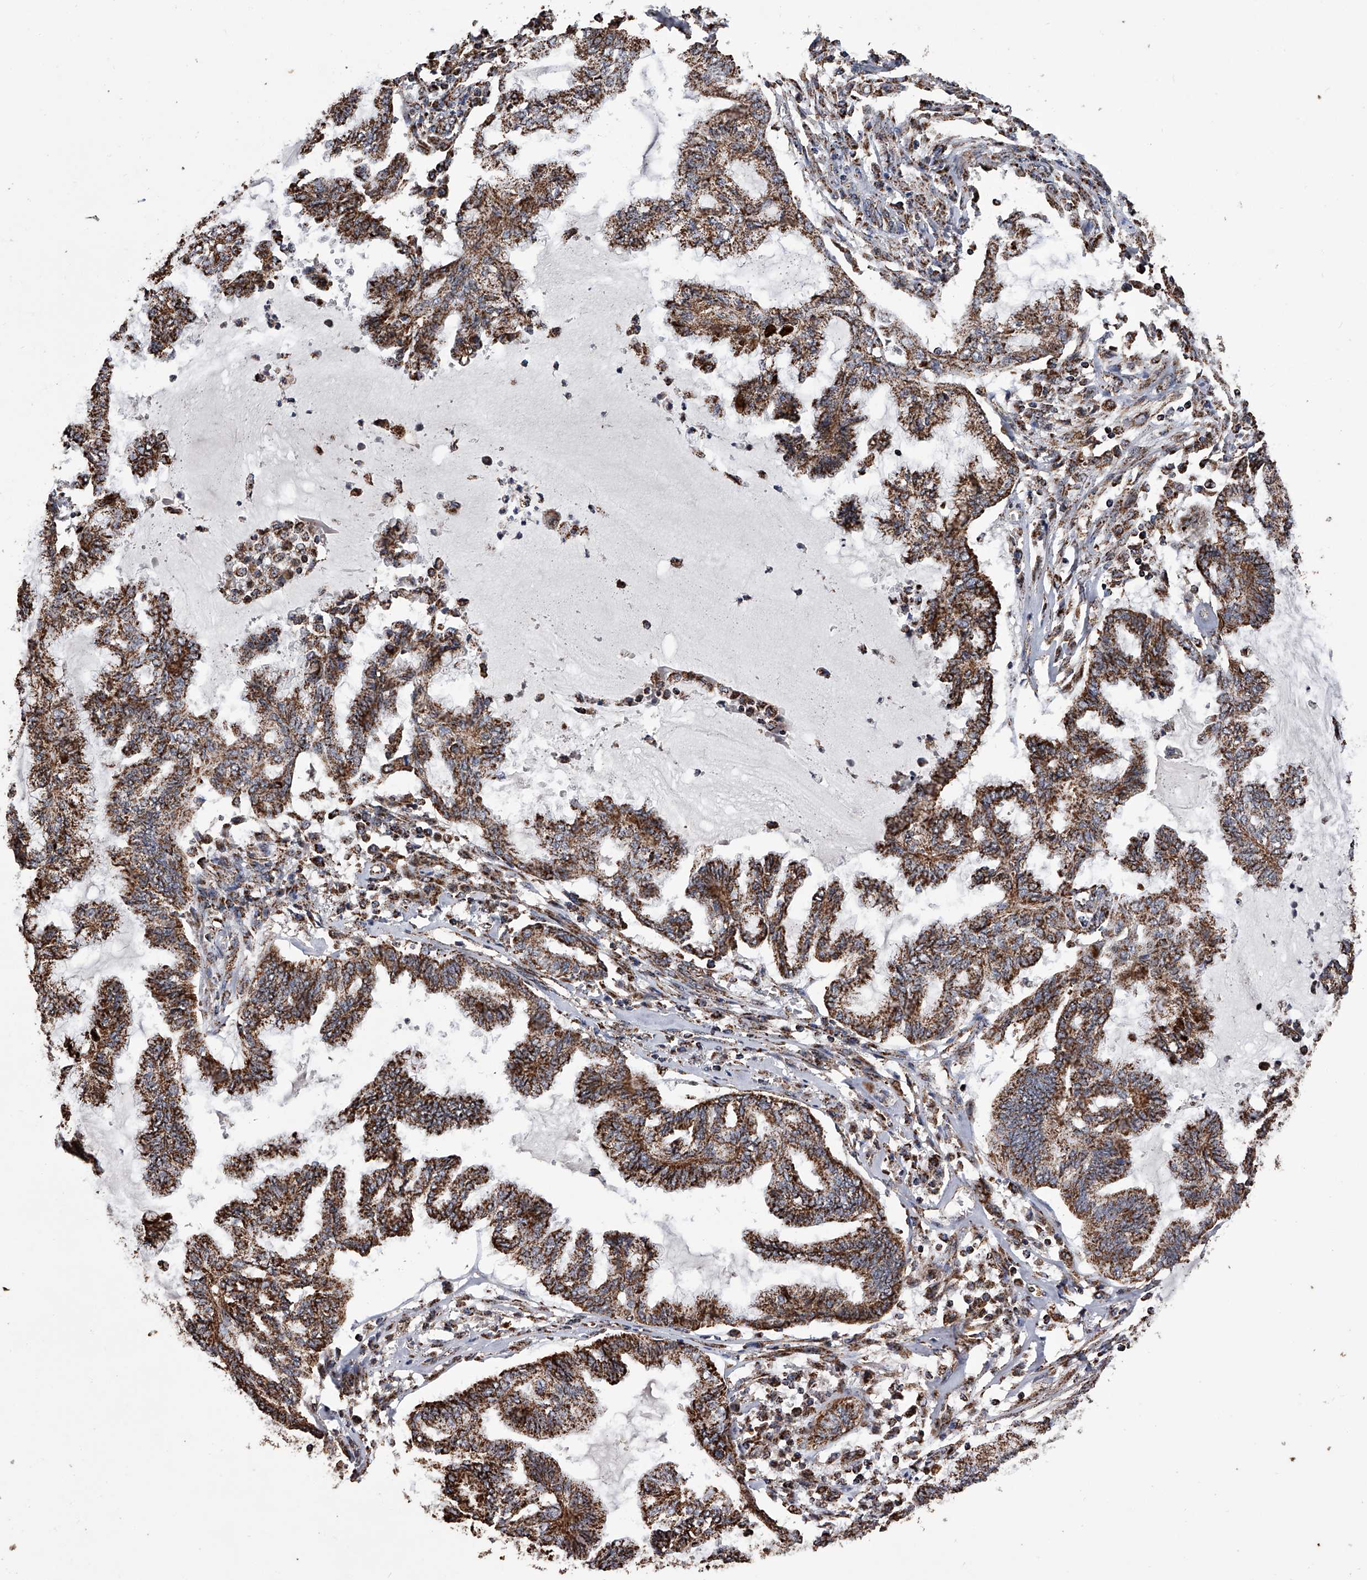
{"staining": {"intensity": "strong", "quantity": ">75%", "location": "cytoplasmic/membranous"}, "tissue": "endometrial cancer", "cell_type": "Tumor cells", "image_type": "cancer", "snomed": [{"axis": "morphology", "description": "Adenocarcinoma, NOS"}, {"axis": "topography", "description": "Endometrium"}], "caption": "Endometrial cancer stained with DAB IHC demonstrates high levels of strong cytoplasmic/membranous positivity in about >75% of tumor cells.", "gene": "SMPDL3A", "patient": {"sex": "female", "age": 86}}